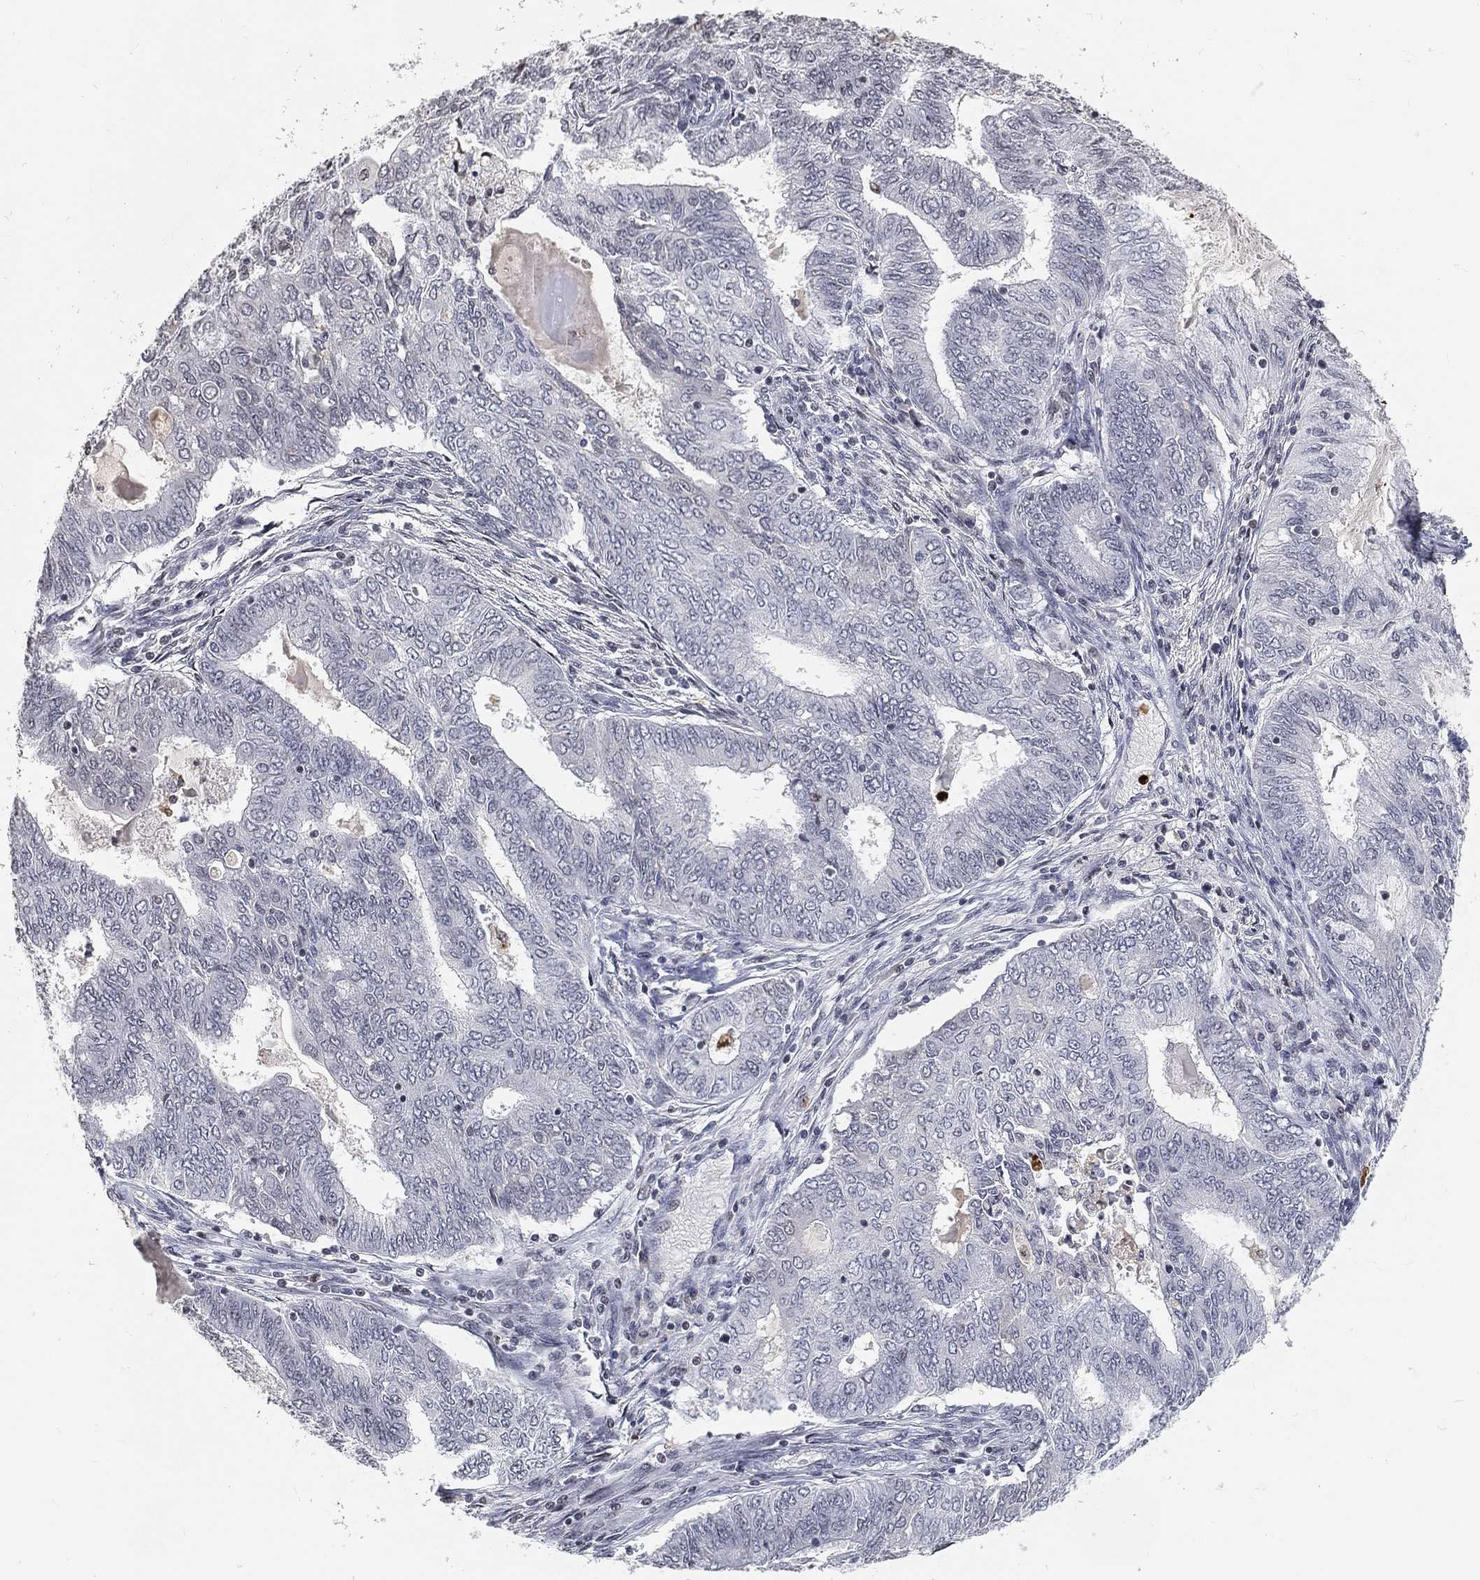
{"staining": {"intensity": "negative", "quantity": "none", "location": "none"}, "tissue": "endometrial cancer", "cell_type": "Tumor cells", "image_type": "cancer", "snomed": [{"axis": "morphology", "description": "Adenocarcinoma, NOS"}, {"axis": "topography", "description": "Endometrium"}], "caption": "Immunohistochemistry photomicrograph of neoplastic tissue: human endometrial cancer stained with DAB (3,3'-diaminobenzidine) exhibits no significant protein staining in tumor cells. (Immunohistochemistry (ihc), brightfield microscopy, high magnification).", "gene": "ARG1", "patient": {"sex": "female", "age": 62}}